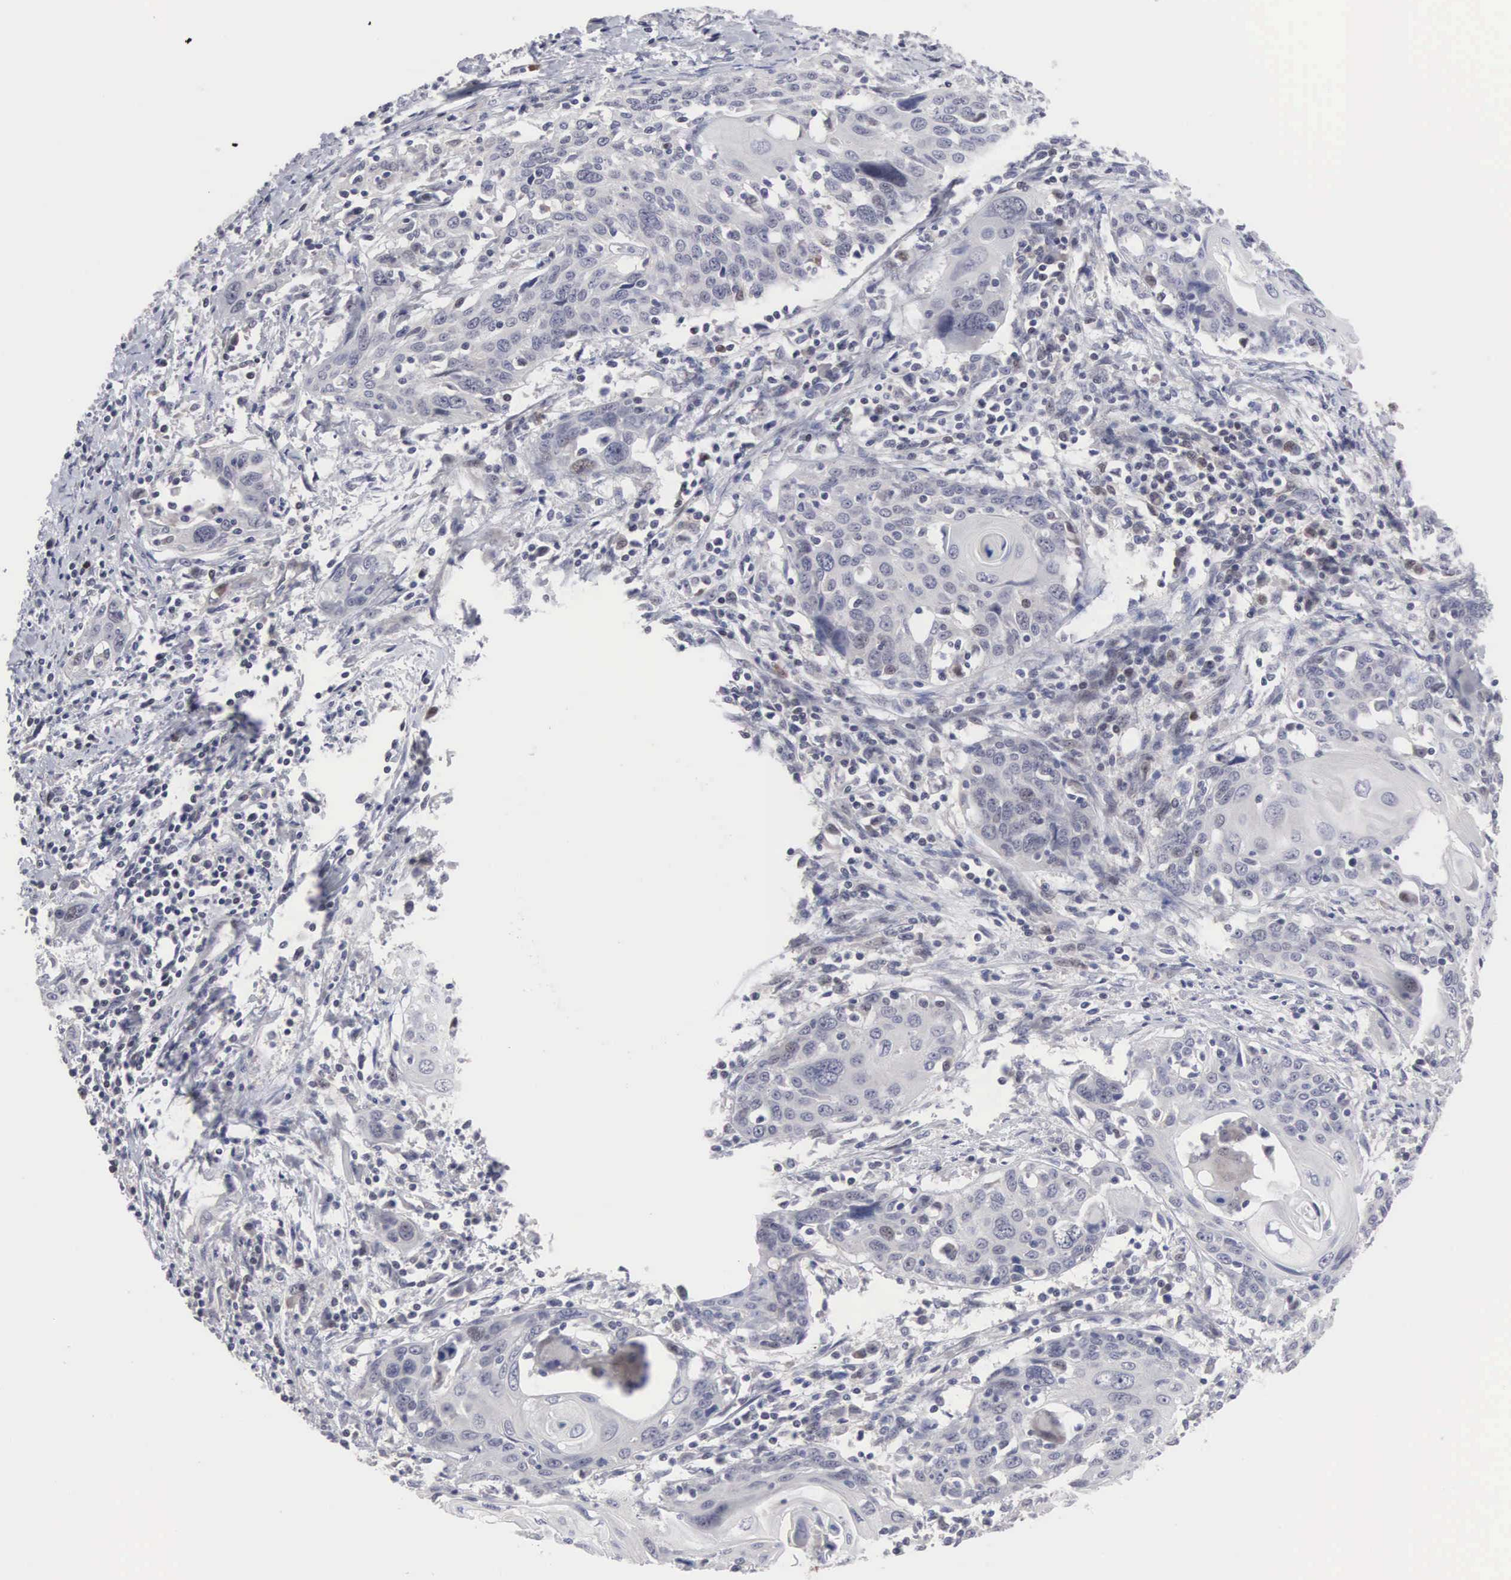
{"staining": {"intensity": "weak", "quantity": "25%-75%", "location": "cytoplasmic/membranous"}, "tissue": "cervical cancer", "cell_type": "Tumor cells", "image_type": "cancer", "snomed": [{"axis": "morphology", "description": "Squamous cell carcinoma, NOS"}, {"axis": "topography", "description": "Cervix"}], "caption": "Immunohistochemical staining of human squamous cell carcinoma (cervical) demonstrates low levels of weak cytoplasmic/membranous positivity in about 25%-75% of tumor cells.", "gene": "ACOT4", "patient": {"sex": "female", "age": 54}}